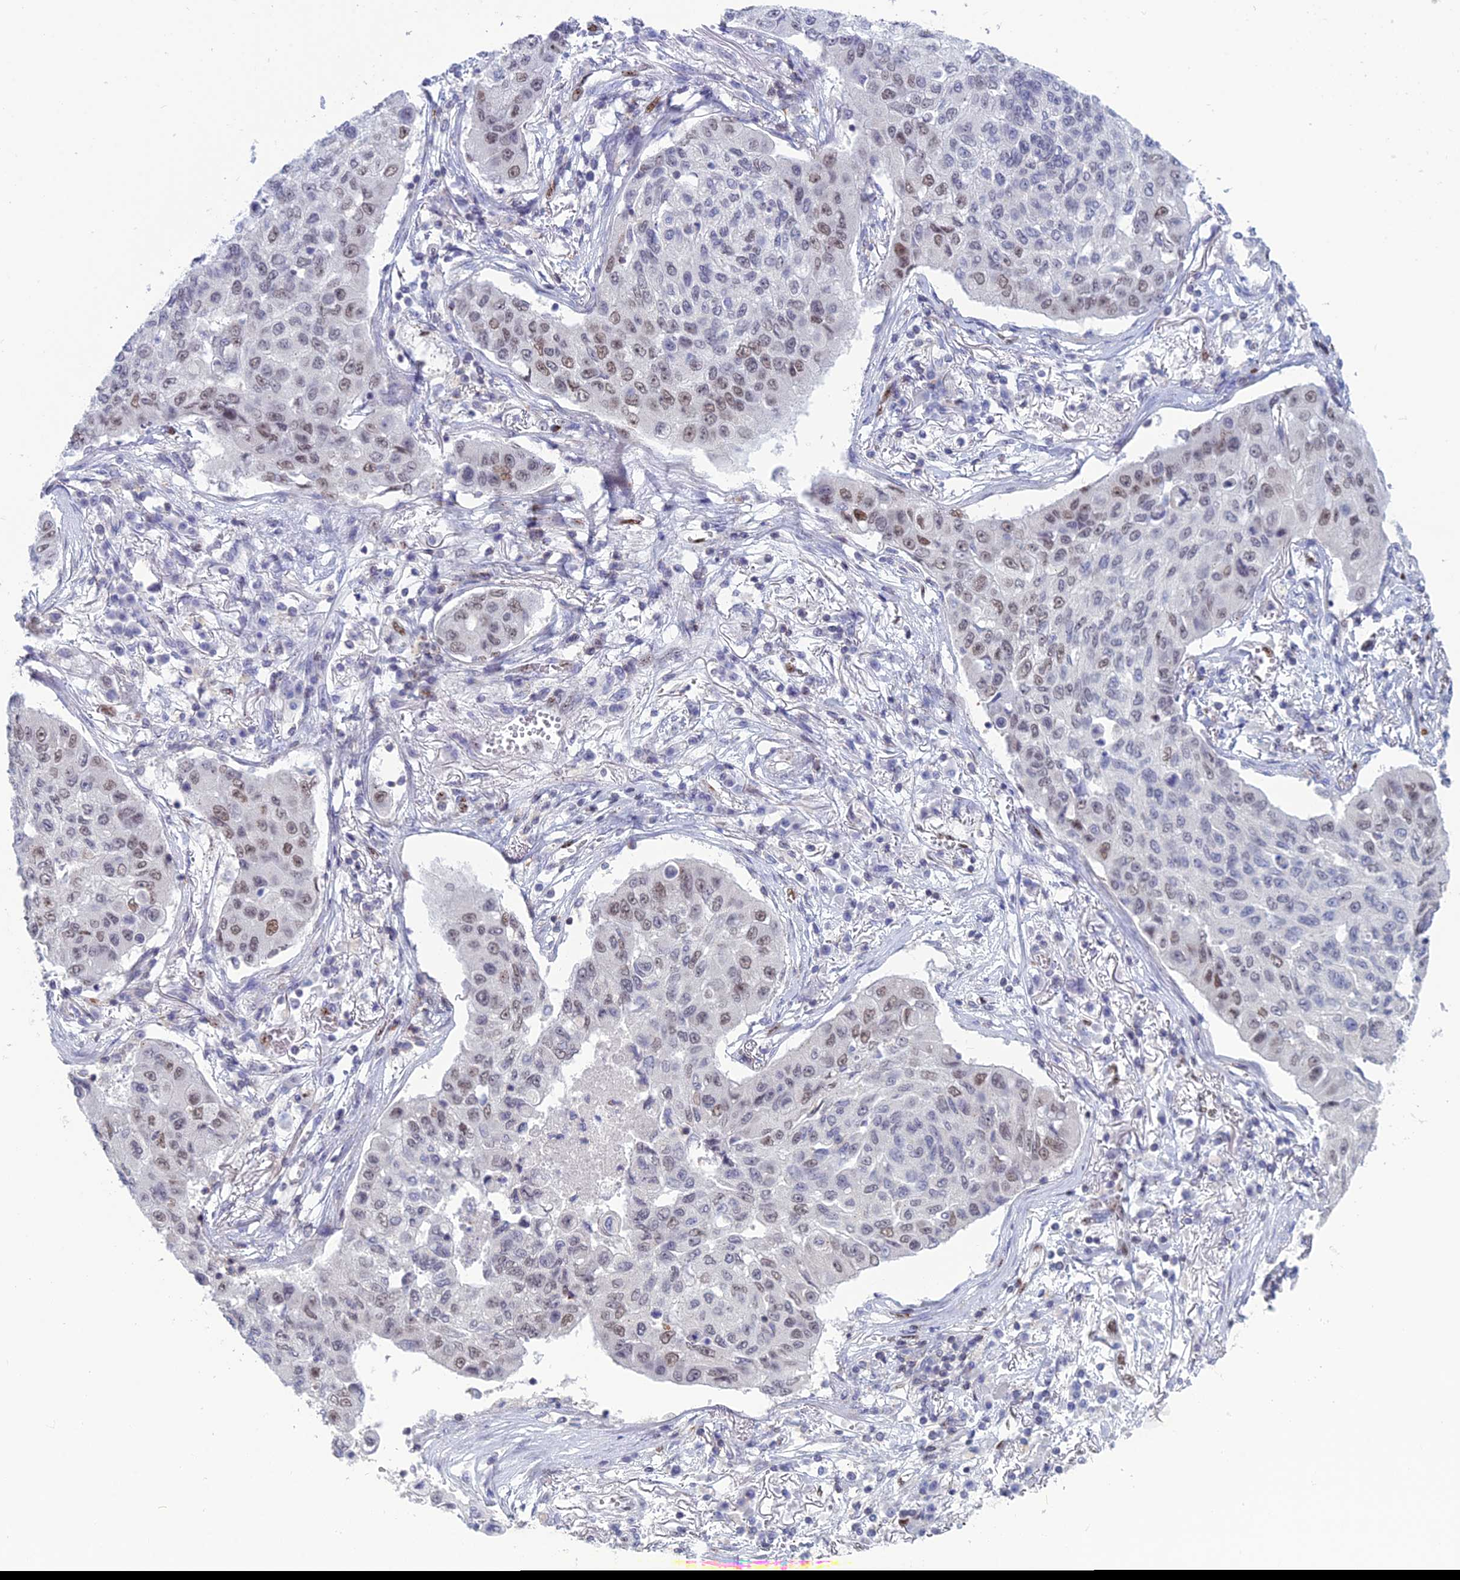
{"staining": {"intensity": "weak", "quantity": "<25%", "location": "nuclear"}, "tissue": "lung cancer", "cell_type": "Tumor cells", "image_type": "cancer", "snomed": [{"axis": "morphology", "description": "Squamous cell carcinoma, NOS"}, {"axis": "topography", "description": "Lung"}], "caption": "IHC micrograph of neoplastic tissue: human lung cancer (squamous cell carcinoma) stained with DAB displays no significant protein staining in tumor cells.", "gene": "NOL4L", "patient": {"sex": "male", "age": 74}}